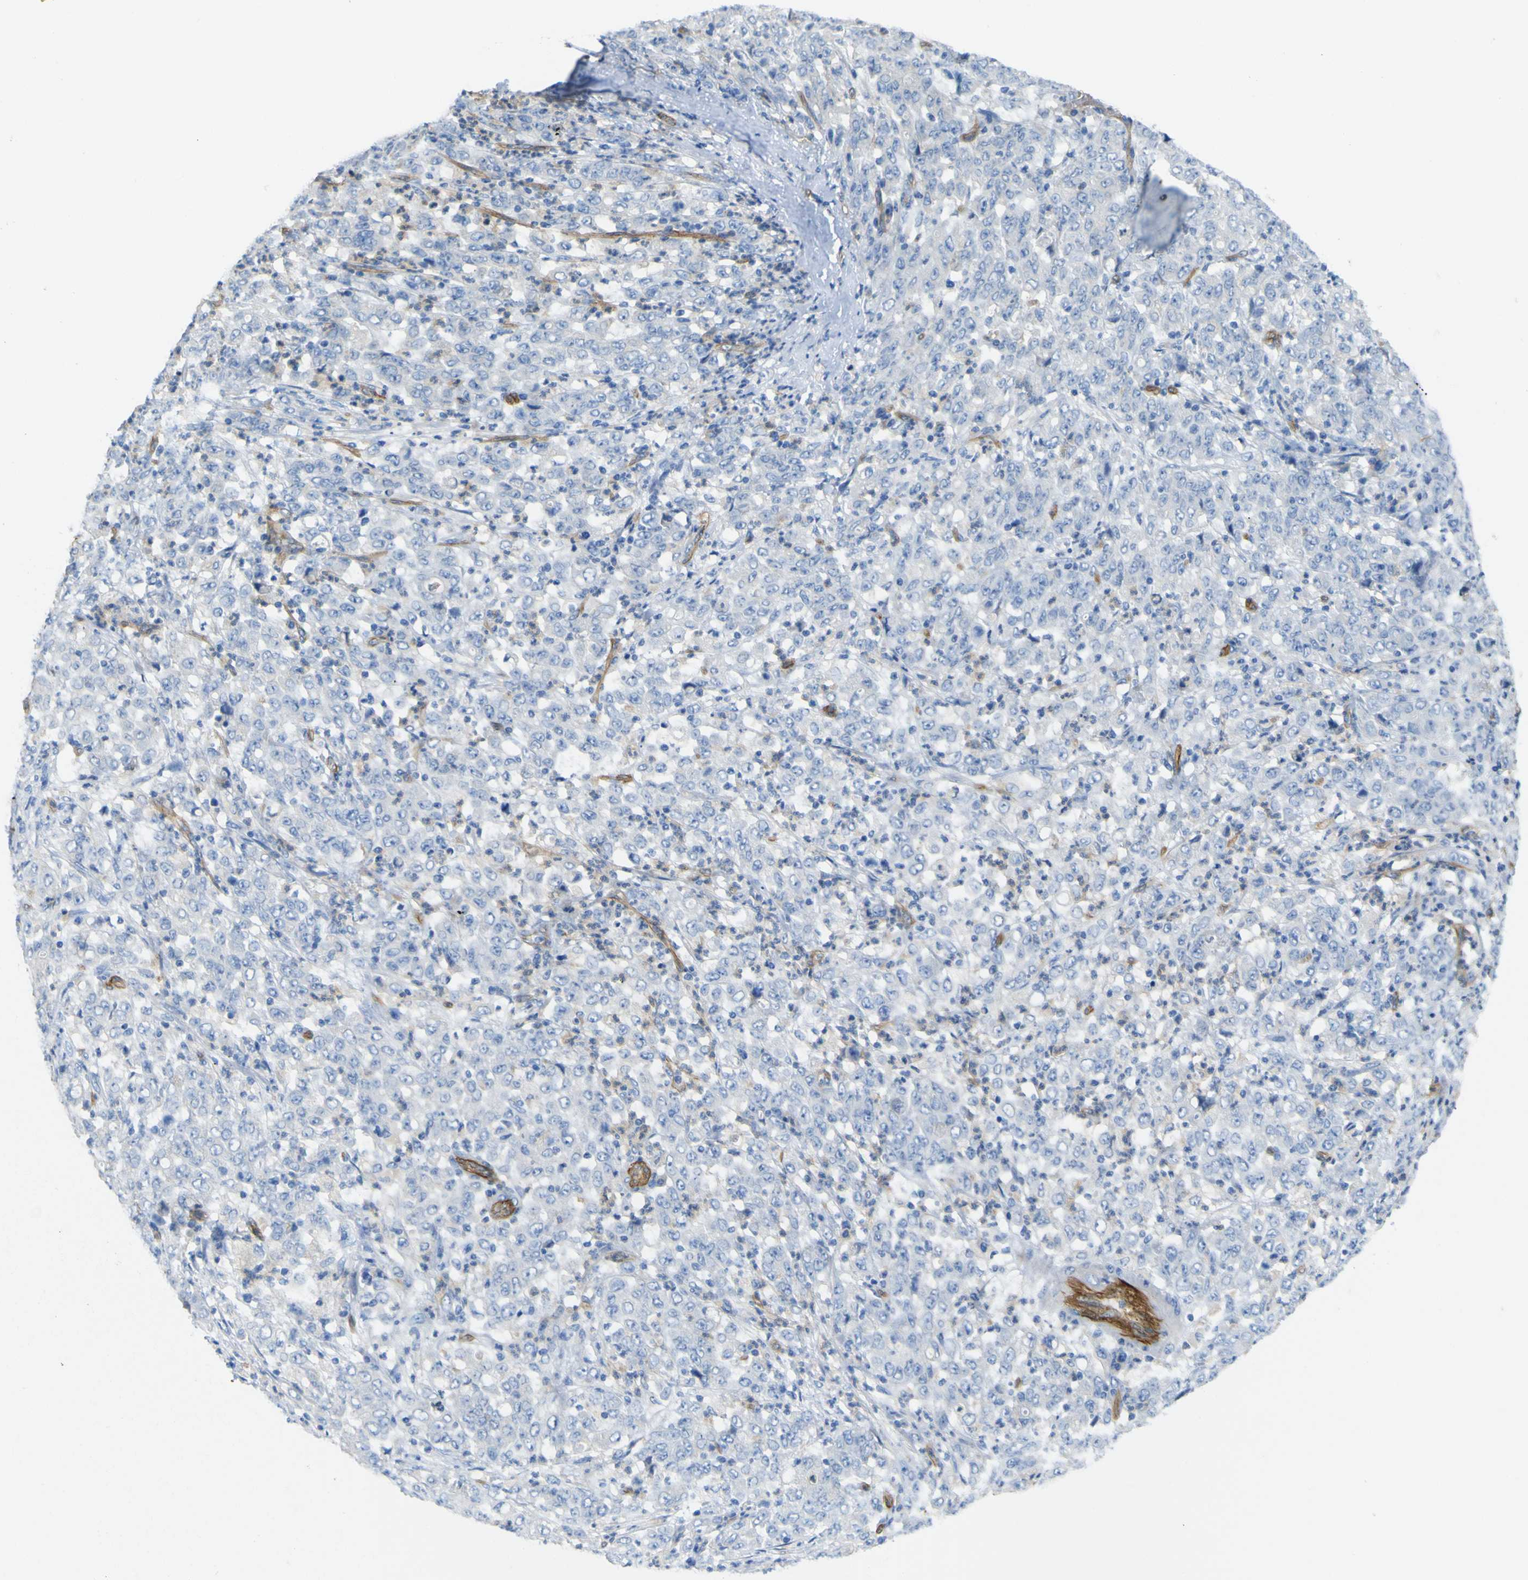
{"staining": {"intensity": "negative", "quantity": "none", "location": "none"}, "tissue": "stomach cancer", "cell_type": "Tumor cells", "image_type": "cancer", "snomed": [{"axis": "morphology", "description": "Adenocarcinoma, NOS"}, {"axis": "topography", "description": "Stomach, lower"}], "caption": "Protein analysis of stomach cancer (adenocarcinoma) demonstrates no significant staining in tumor cells.", "gene": "CD93", "patient": {"sex": "female", "age": 71}}